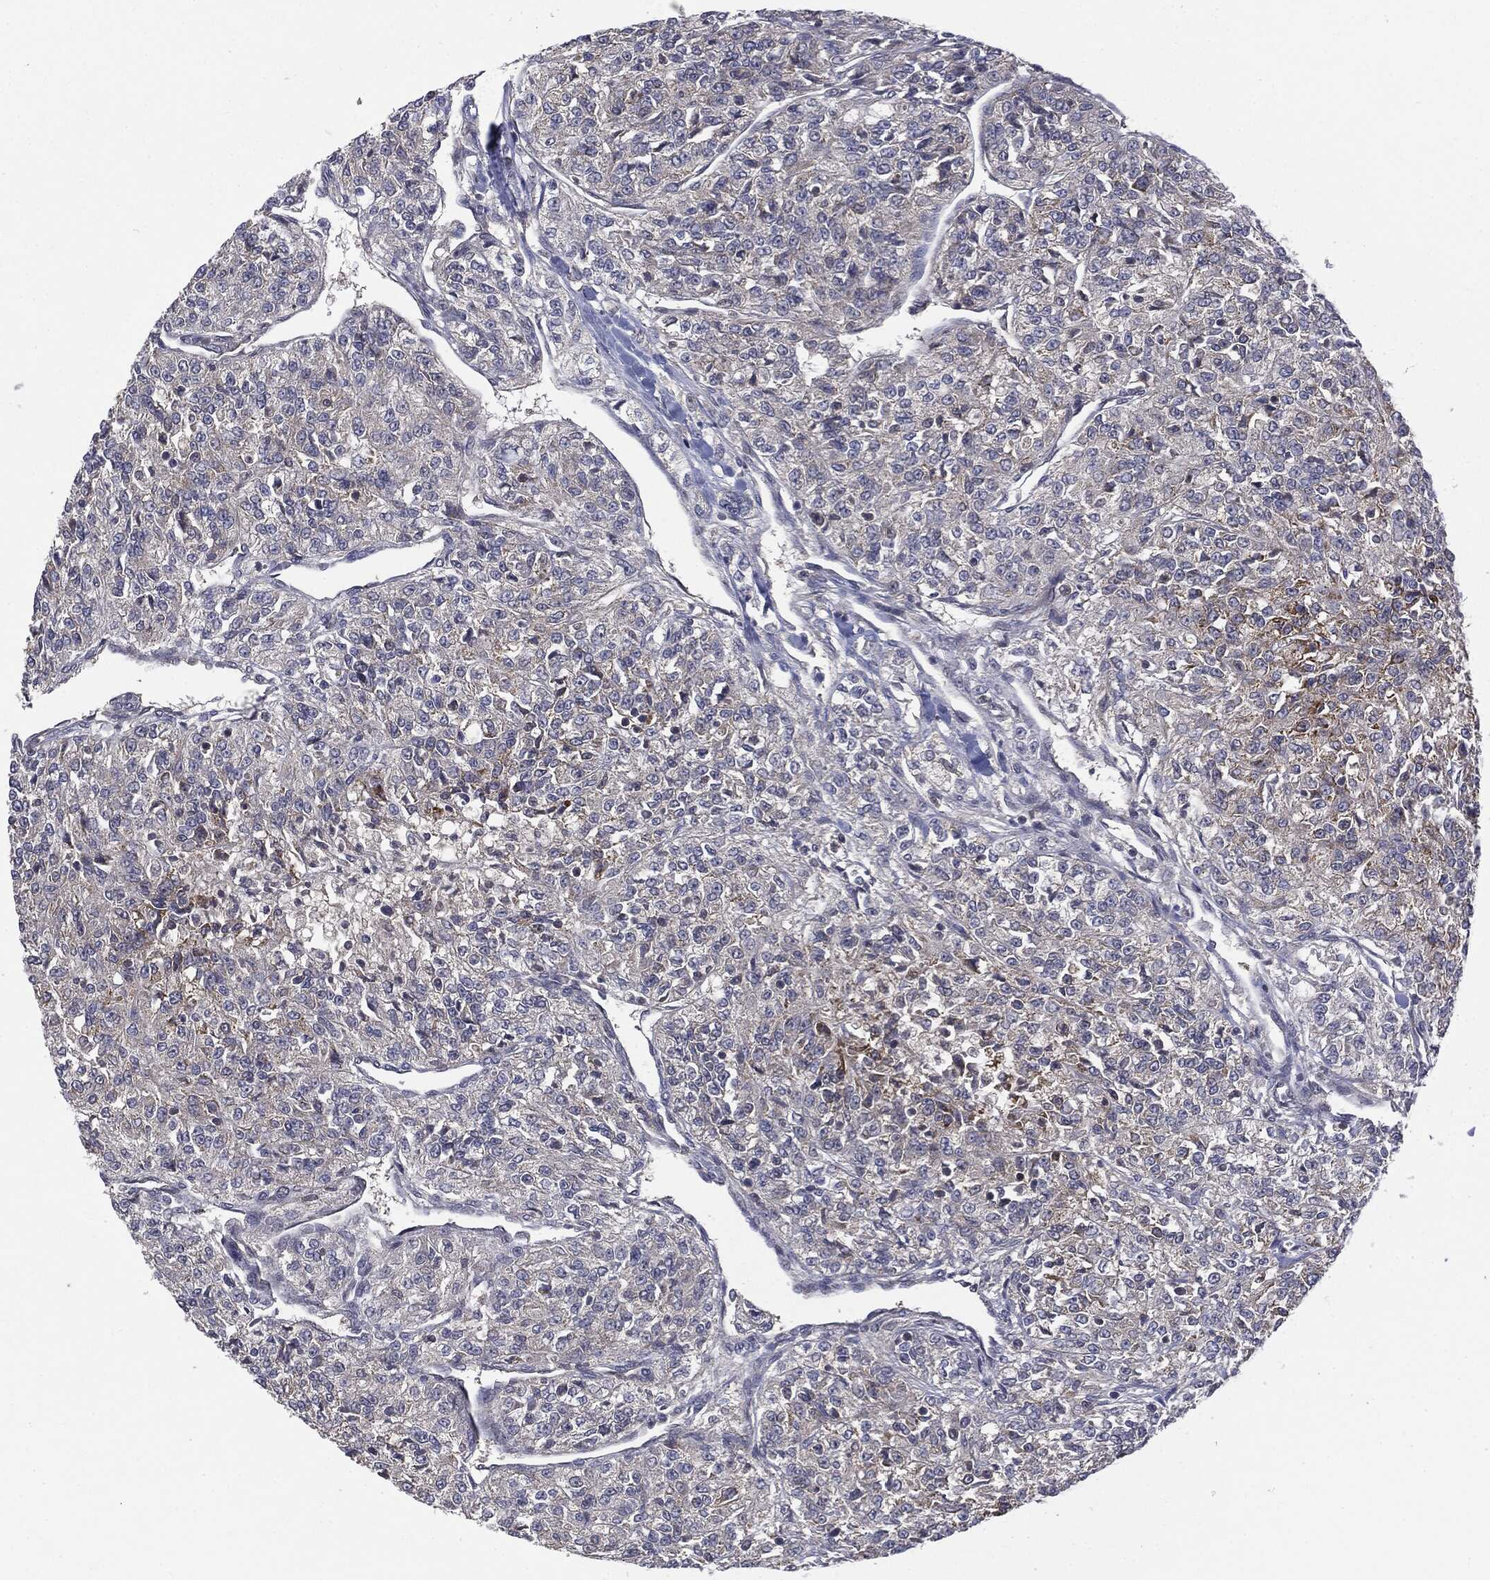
{"staining": {"intensity": "moderate", "quantity": "<25%", "location": "cytoplasmic/membranous"}, "tissue": "renal cancer", "cell_type": "Tumor cells", "image_type": "cancer", "snomed": [{"axis": "morphology", "description": "Adenocarcinoma, NOS"}, {"axis": "topography", "description": "Kidney"}], "caption": "Approximately <25% of tumor cells in renal cancer (adenocarcinoma) demonstrate moderate cytoplasmic/membranous protein staining as visualized by brown immunohistochemical staining.", "gene": "PTPA", "patient": {"sex": "female", "age": 63}}